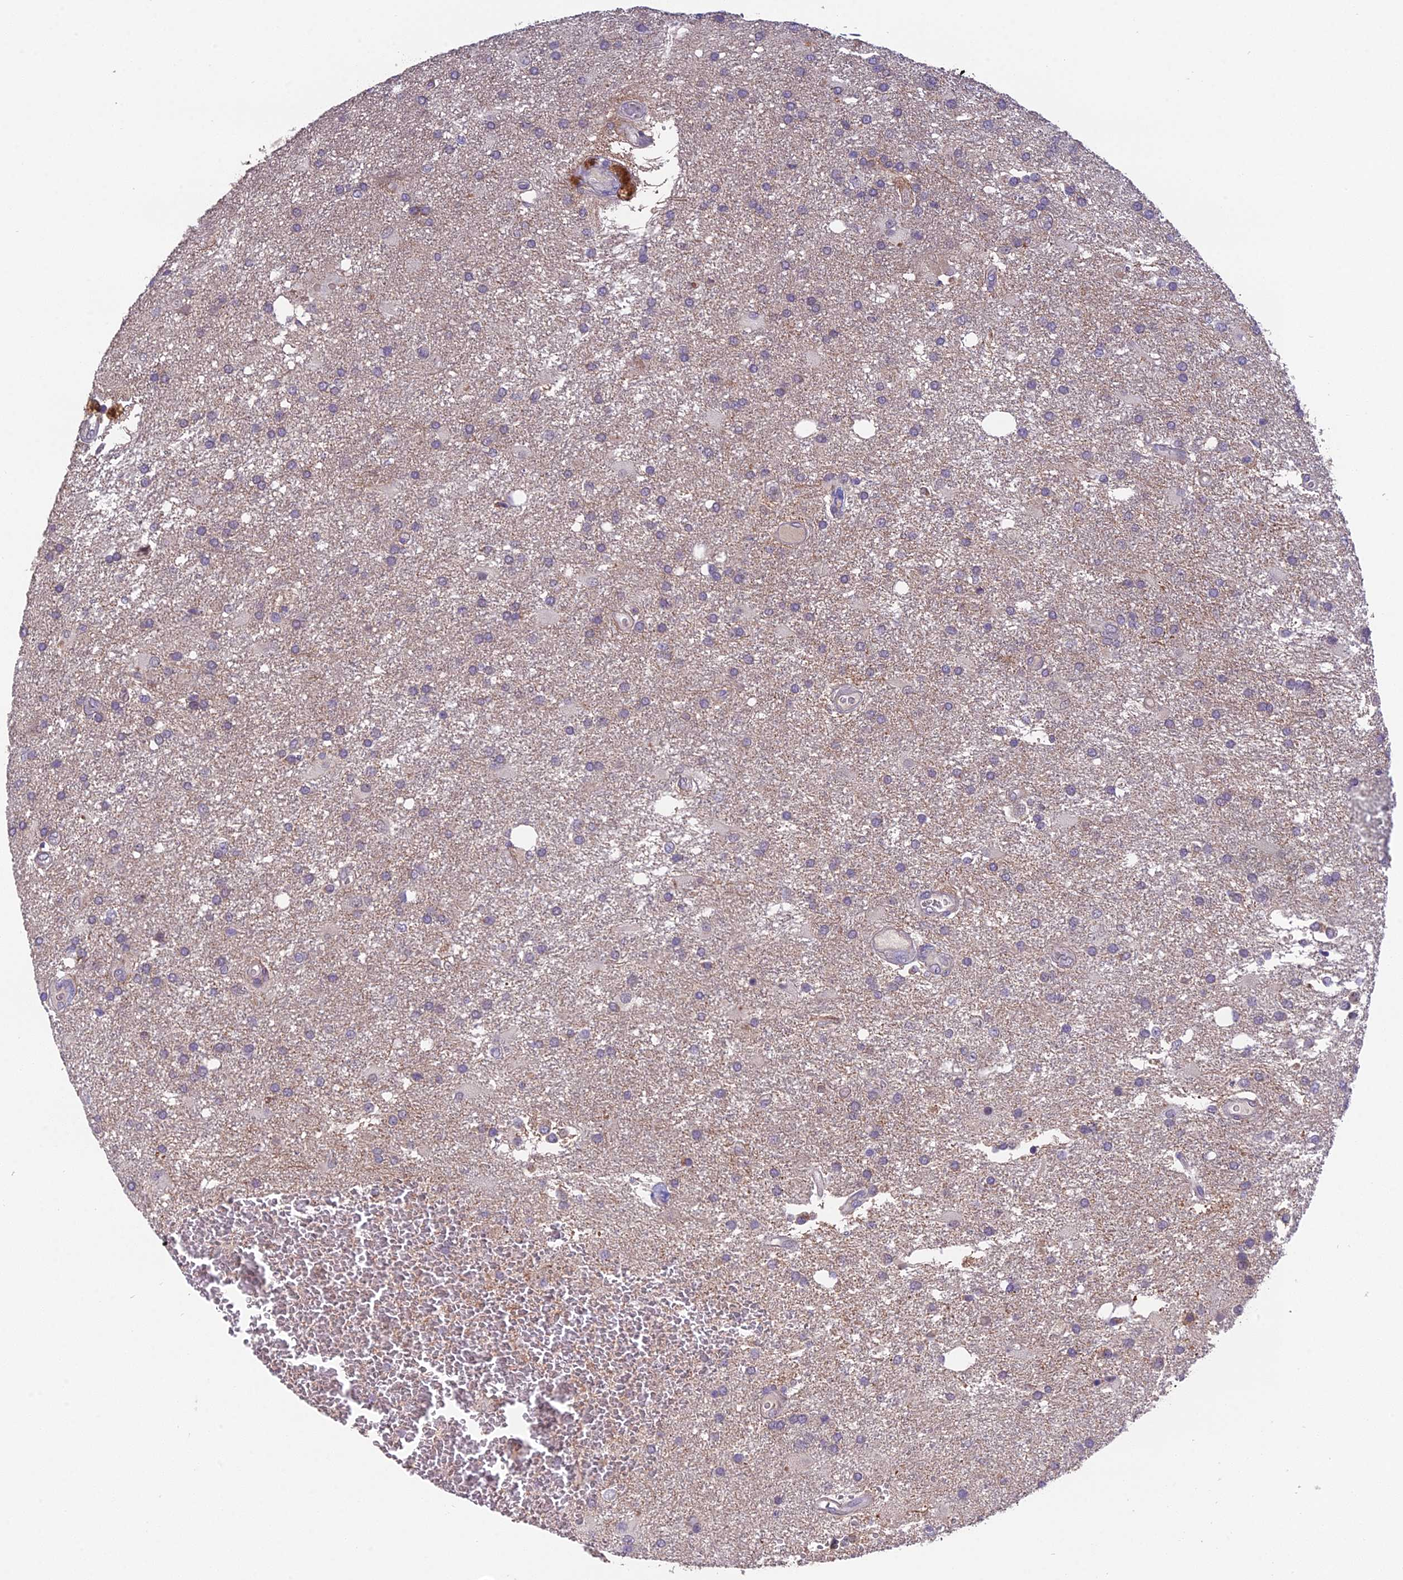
{"staining": {"intensity": "negative", "quantity": "none", "location": "none"}, "tissue": "glioma", "cell_type": "Tumor cells", "image_type": "cancer", "snomed": [{"axis": "morphology", "description": "Glioma, malignant, Low grade"}, {"axis": "topography", "description": "Brain"}], "caption": "Photomicrograph shows no significant protein staining in tumor cells of malignant glioma (low-grade).", "gene": "PUS10", "patient": {"sex": "male", "age": 66}}